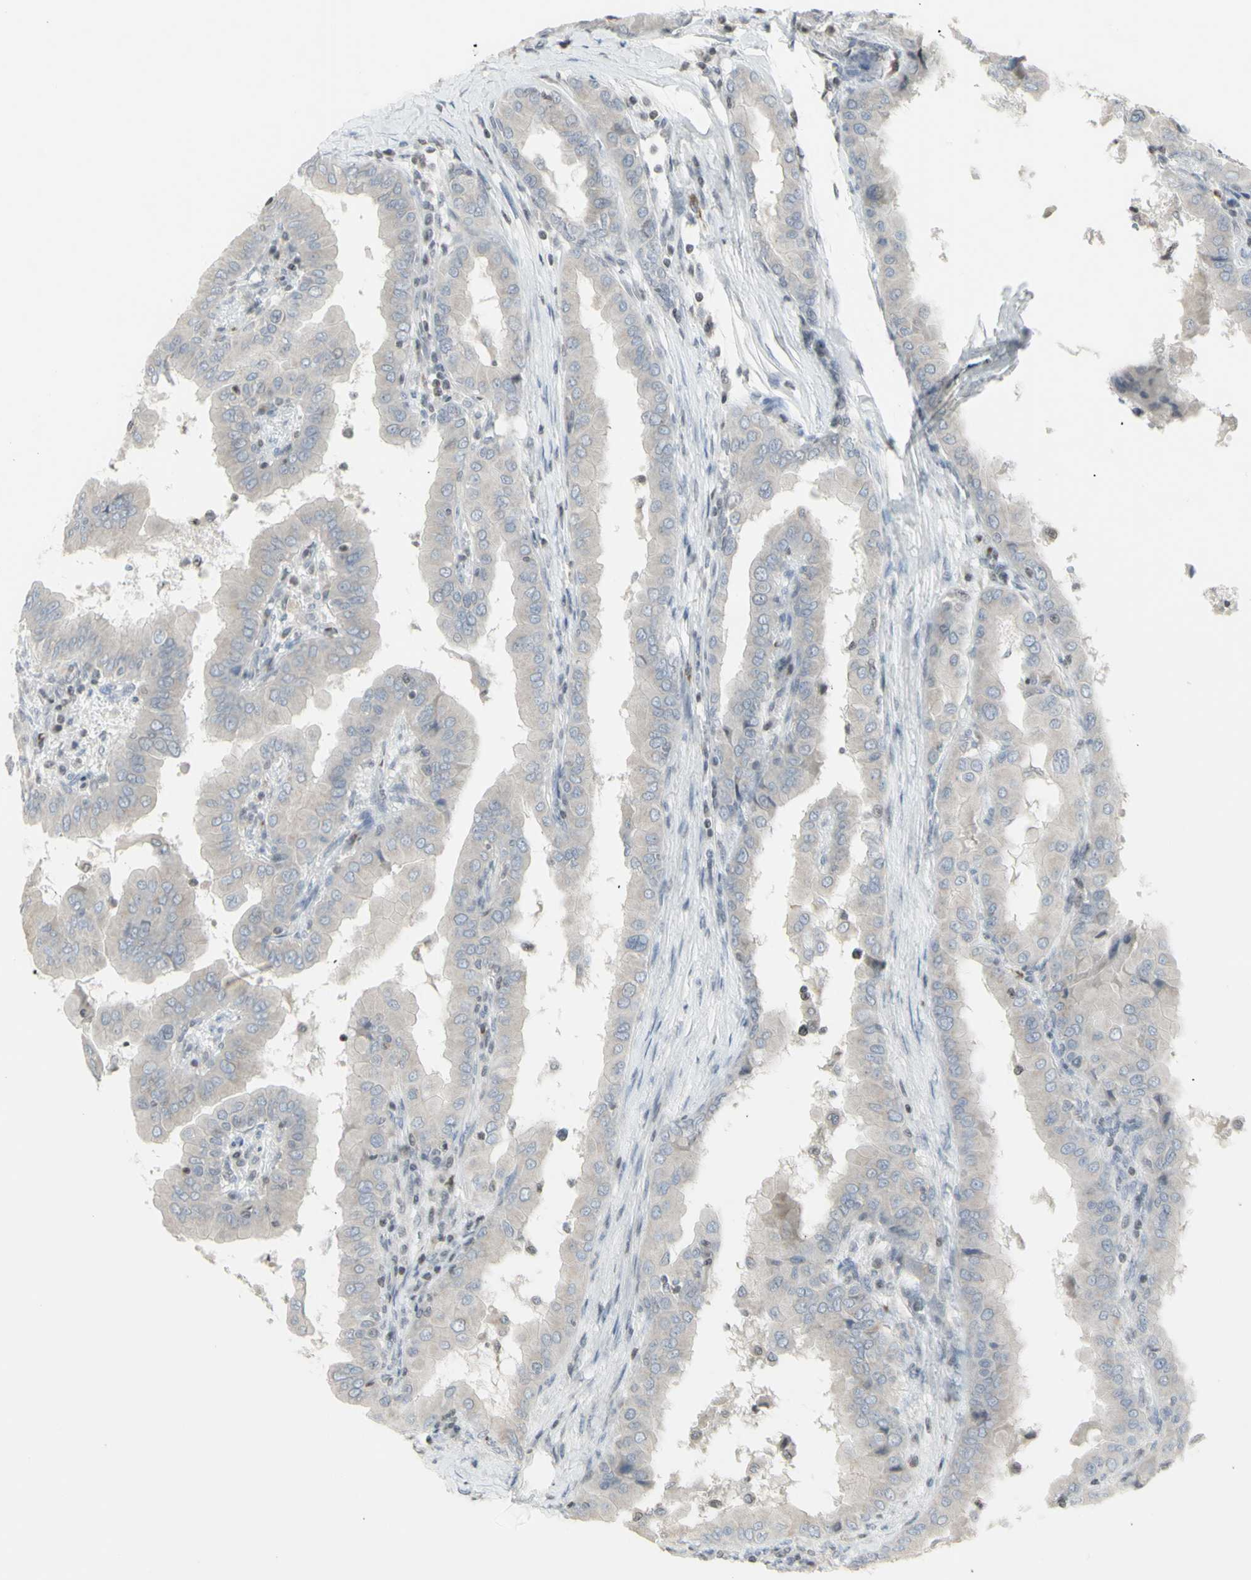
{"staining": {"intensity": "negative", "quantity": "none", "location": "none"}, "tissue": "thyroid cancer", "cell_type": "Tumor cells", "image_type": "cancer", "snomed": [{"axis": "morphology", "description": "Papillary adenocarcinoma, NOS"}, {"axis": "topography", "description": "Thyroid gland"}], "caption": "Papillary adenocarcinoma (thyroid) was stained to show a protein in brown. There is no significant positivity in tumor cells. Brightfield microscopy of IHC stained with DAB (brown) and hematoxylin (blue), captured at high magnification.", "gene": "MUC5AC", "patient": {"sex": "male", "age": 33}}